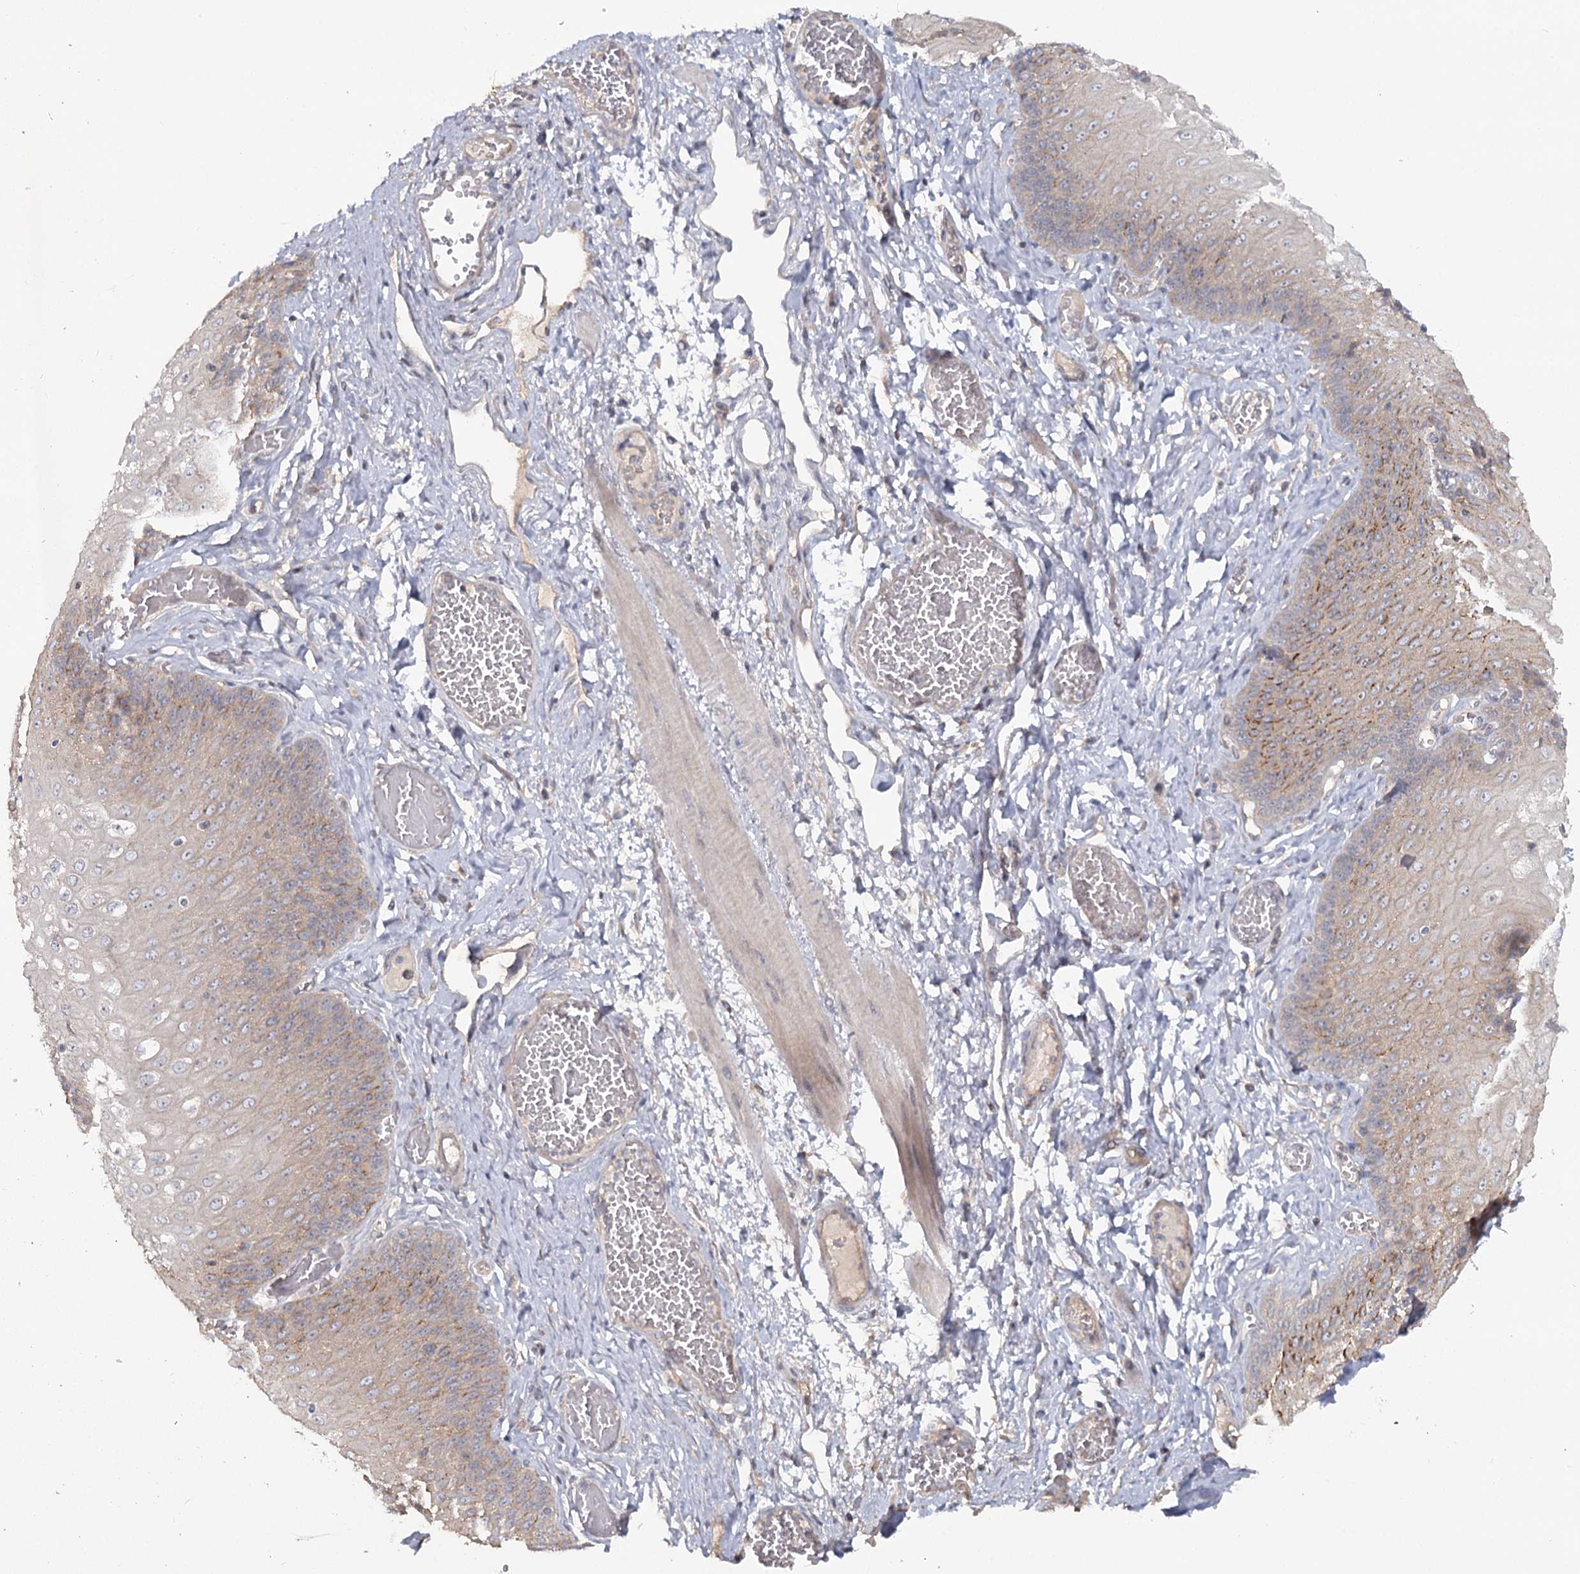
{"staining": {"intensity": "moderate", "quantity": "<25%", "location": "cytoplasmic/membranous"}, "tissue": "esophagus", "cell_type": "Squamous epithelial cells", "image_type": "normal", "snomed": [{"axis": "morphology", "description": "Normal tissue, NOS"}, {"axis": "topography", "description": "Esophagus"}], "caption": "An immunohistochemistry (IHC) photomicrograph of benign tissue is shown. Protein staining in brown shows moderate cytoplasmic/membranous positivity in esophagus within squamous epithelial cells.", "gene": "ANGPTL5", "patient": {"sex": "male", "age": 60}}